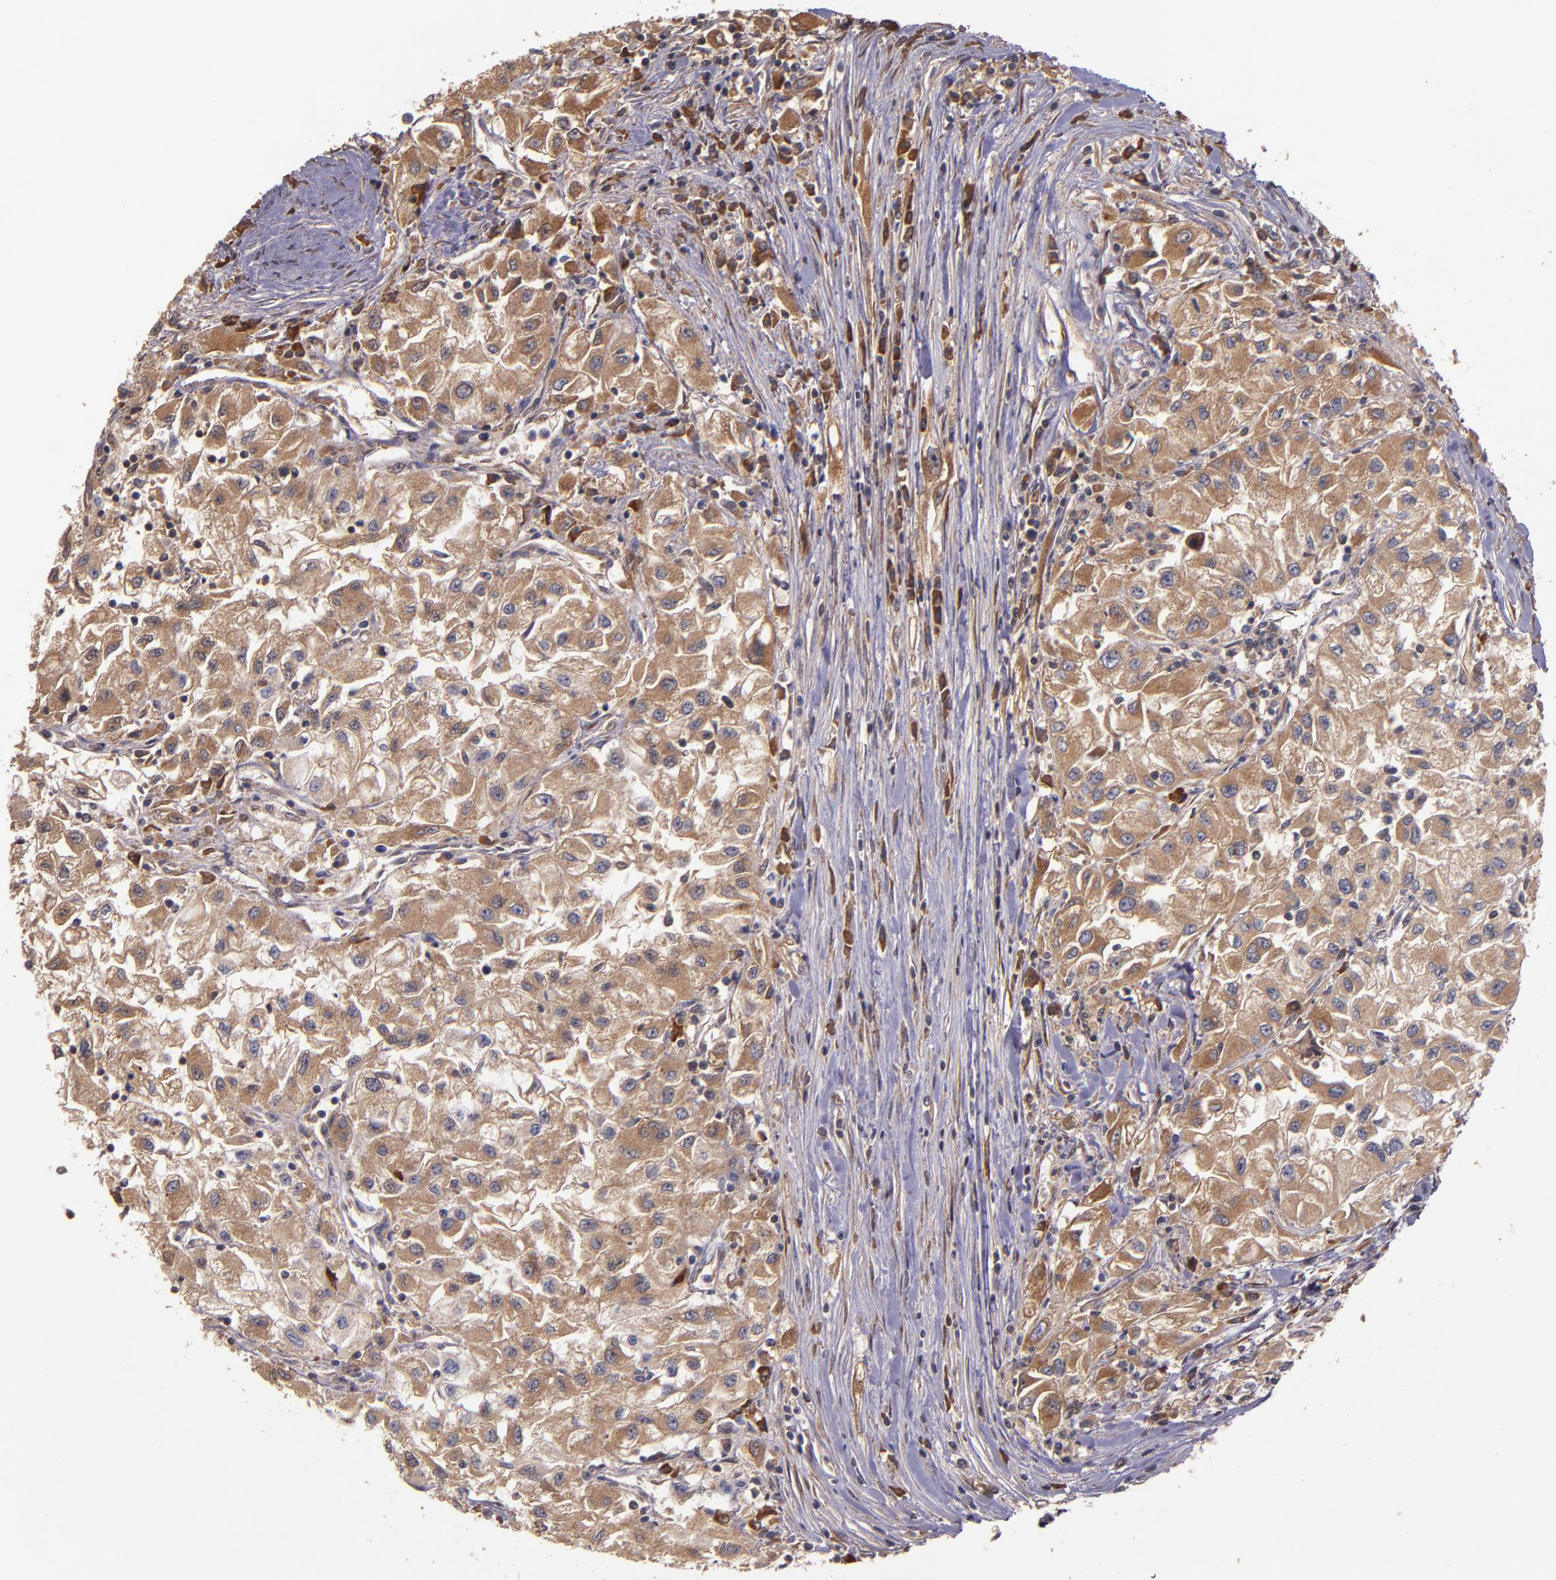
{"staining": {"intensity": "moderate", "quantity": ">75%", "location": "cytoplasmic/membranous"}, "tissue": "renal cancer", "cell_type": "Tumor cells", "image_type": "cancer", "snomed": [{"axis": "morphology", "description": "Adenocarcinoma, NOS"}, {"axis": "topography", "description": "Kidney"}], "caption": "This micrograph reveals immunohistochemistry staining of human renal adenocarcinoma, with medium moderate cytoplasmic/membranous staining in approximately >75% of tumor cells.", "gene": "PRAF2", "patient": {"sex": "male", "age": 59}}